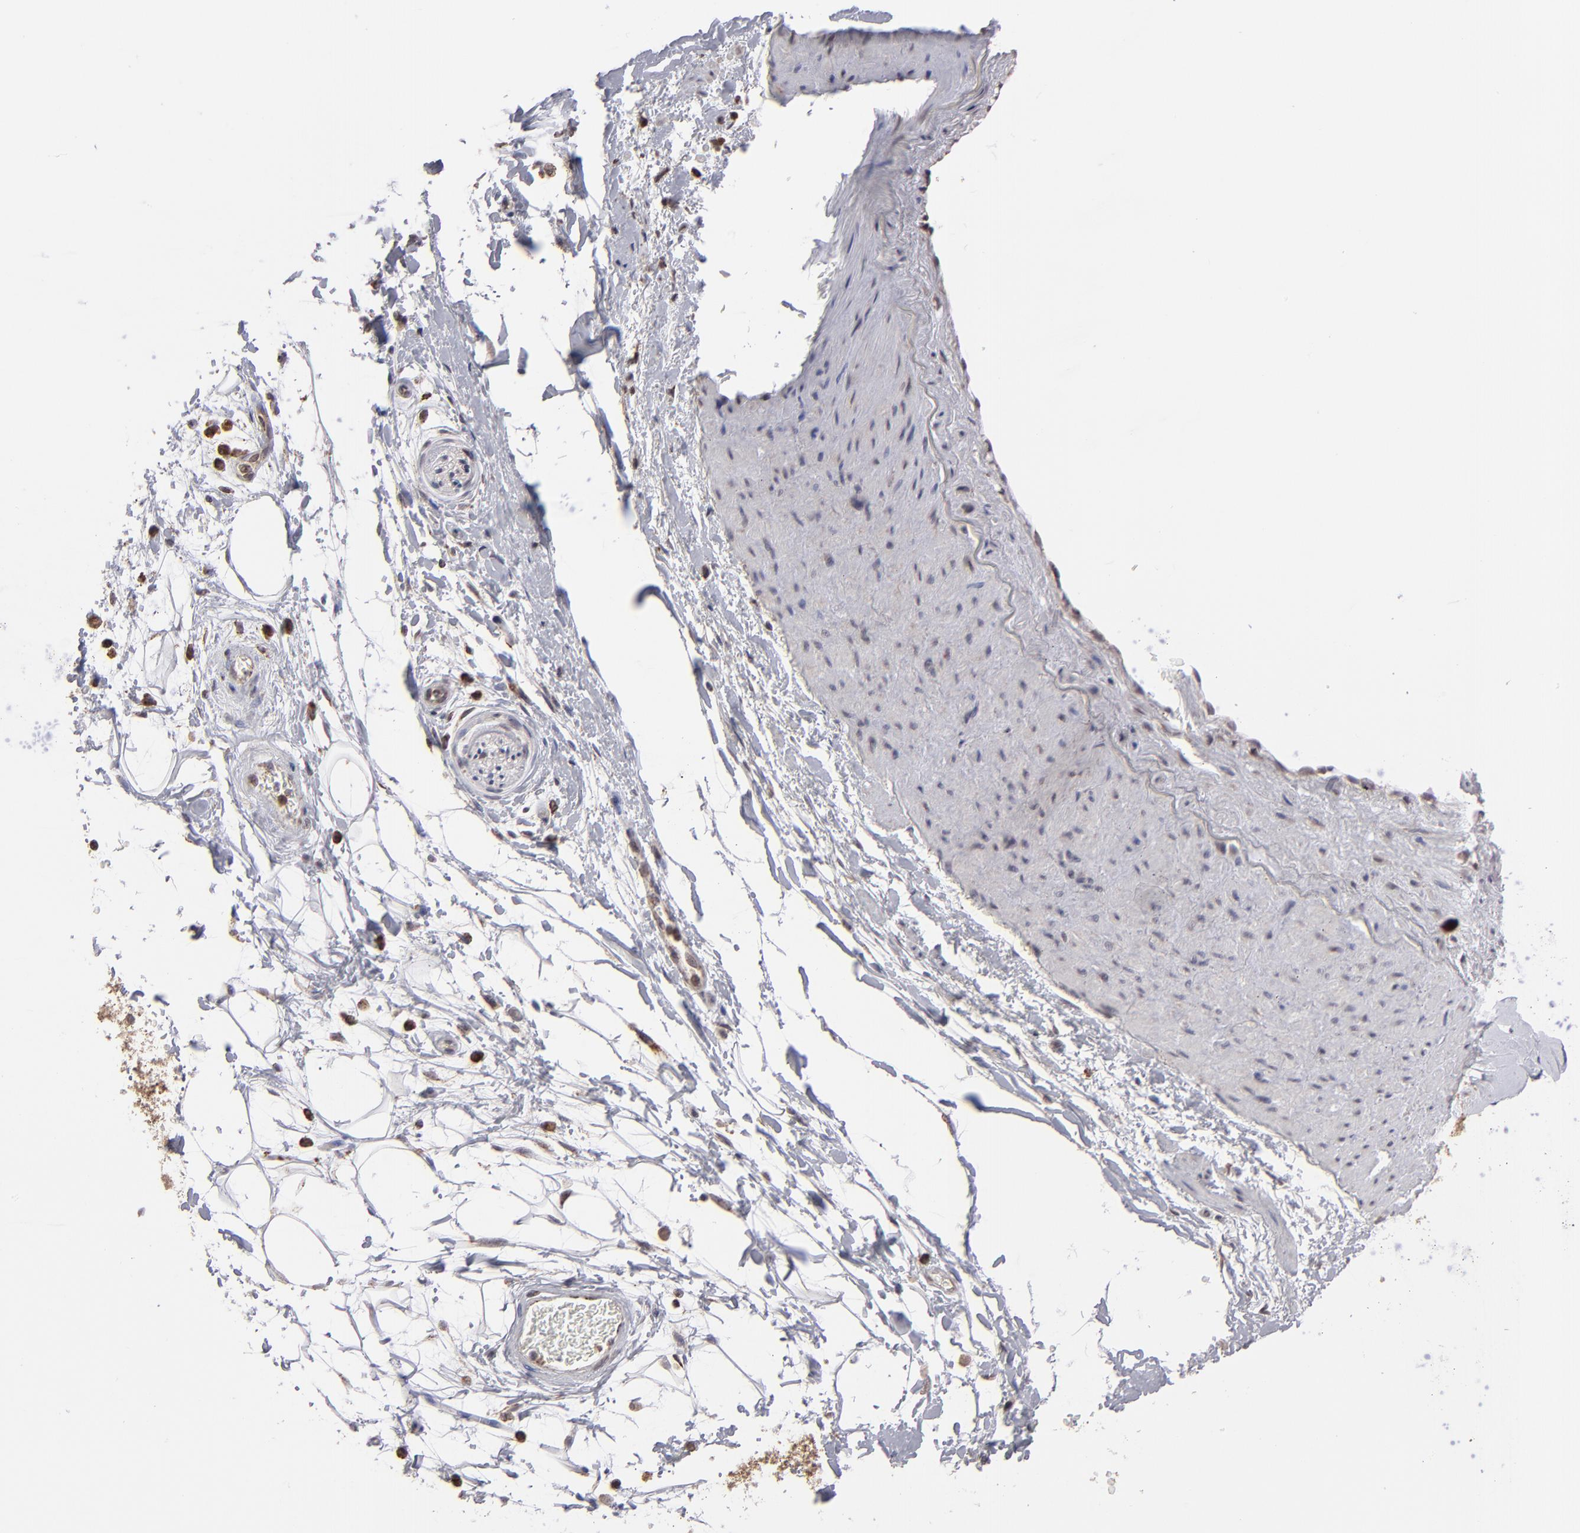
{"staining": {"intensity": "negative", "quantity": "none", "location": "none"}, "tissue": "adipose tissue", "cell_type": "Adipocytes", "image_type": "normal", "snomed": [{"axis": "morphology", "description": "Normal tissue, NOS"}, {"axis": "topography", "description": "Soft tissue"}], "caption": "This photomicrograph is of benign adipose tissue stained with IHC to label a protein in brown with the nuclei are counter-stained blue. There is no expression in adipocytes.", "gene": "SLC15A1", "patient": {"sex": "male", "age": 72}}